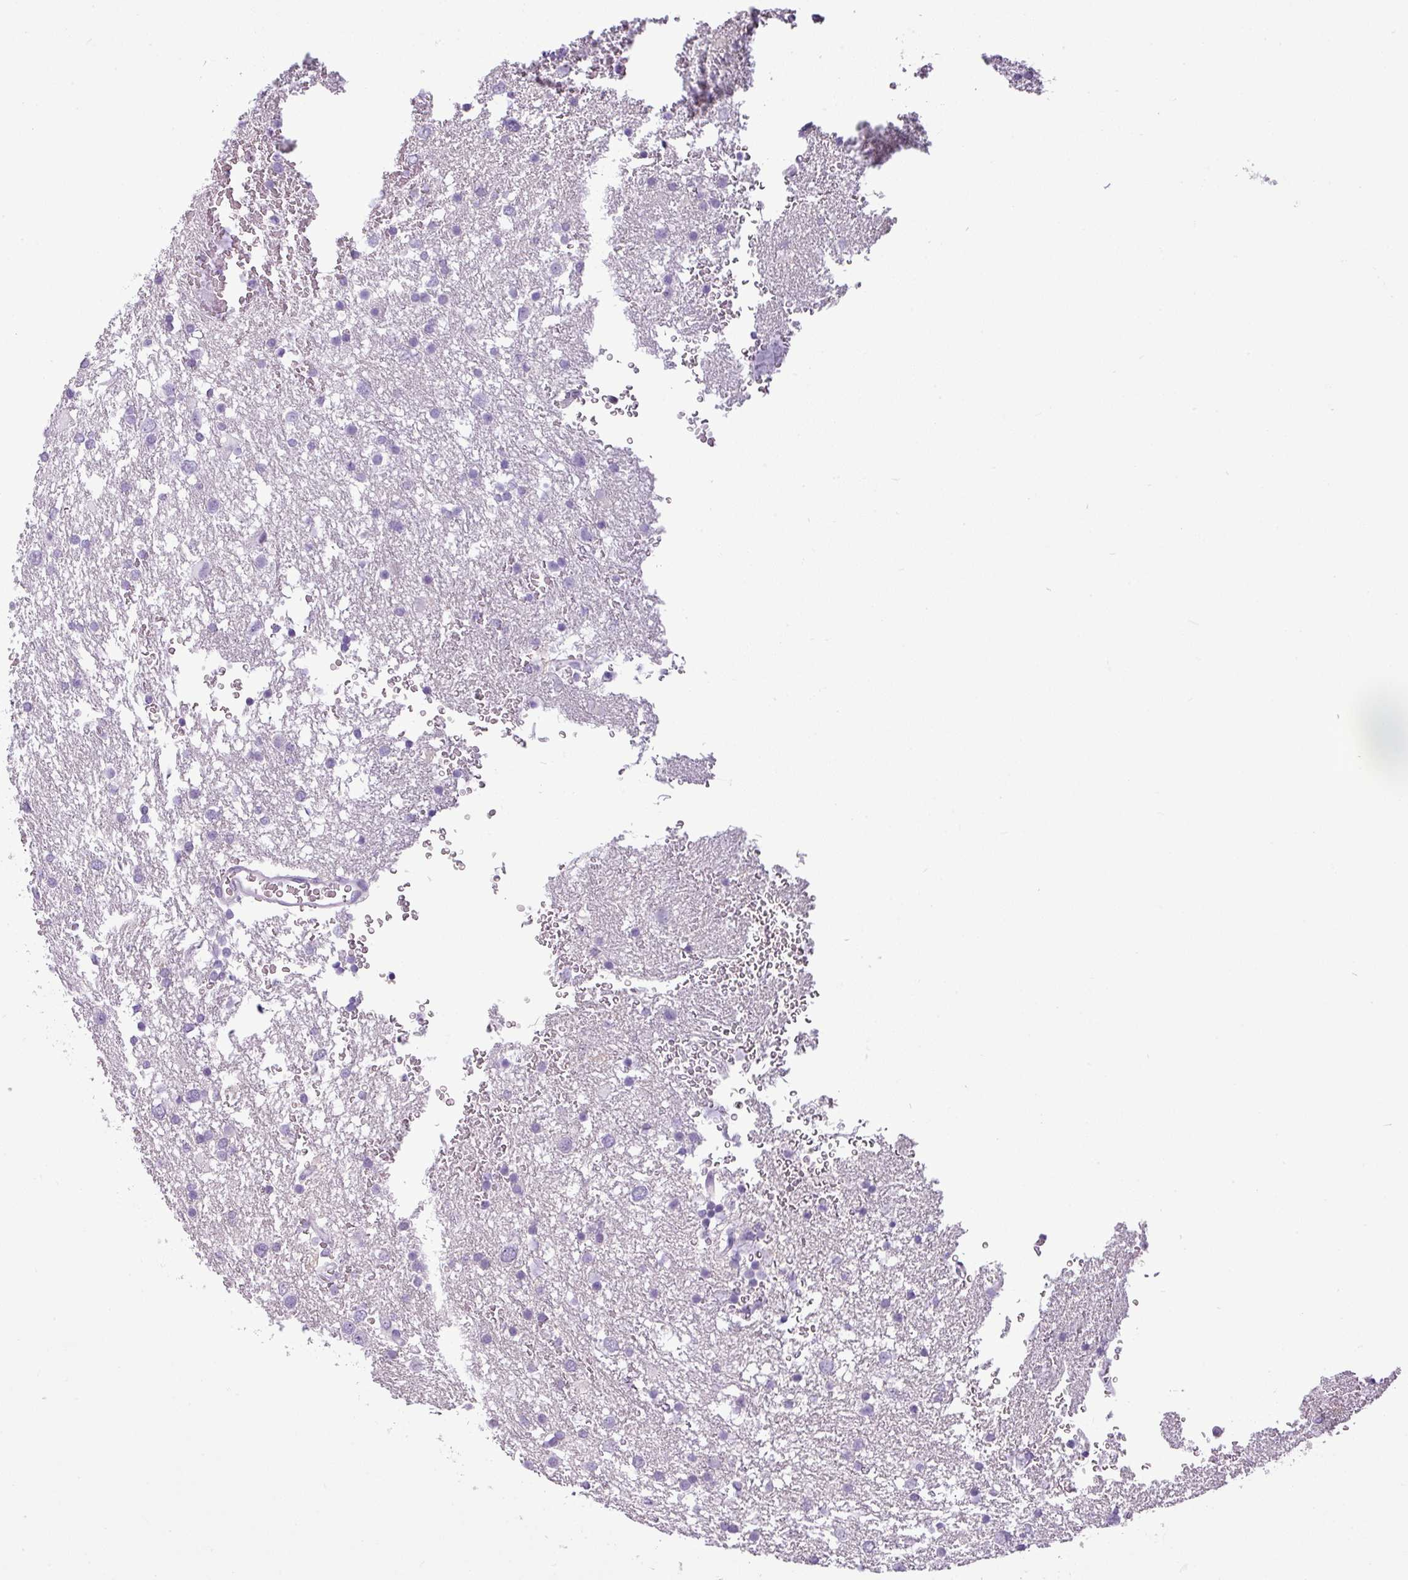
{"staining": {"intensity": "negative", "quantity": "none", "location": "none"}, "tissue": "glioma", "cell_type": "Tumor cells", "image_type": "cancer", "snomed": [{"axis": "morphology", "description": "Glioma, malignant, Low grade"}, {"axis": "topography", "description": "Brain"}], "caption": "Immunohistochemical staining of glioma shows no significant positivity in tumor cells.", "gene": "CDH16", "patient": {"sex": "female", "age": 32}}